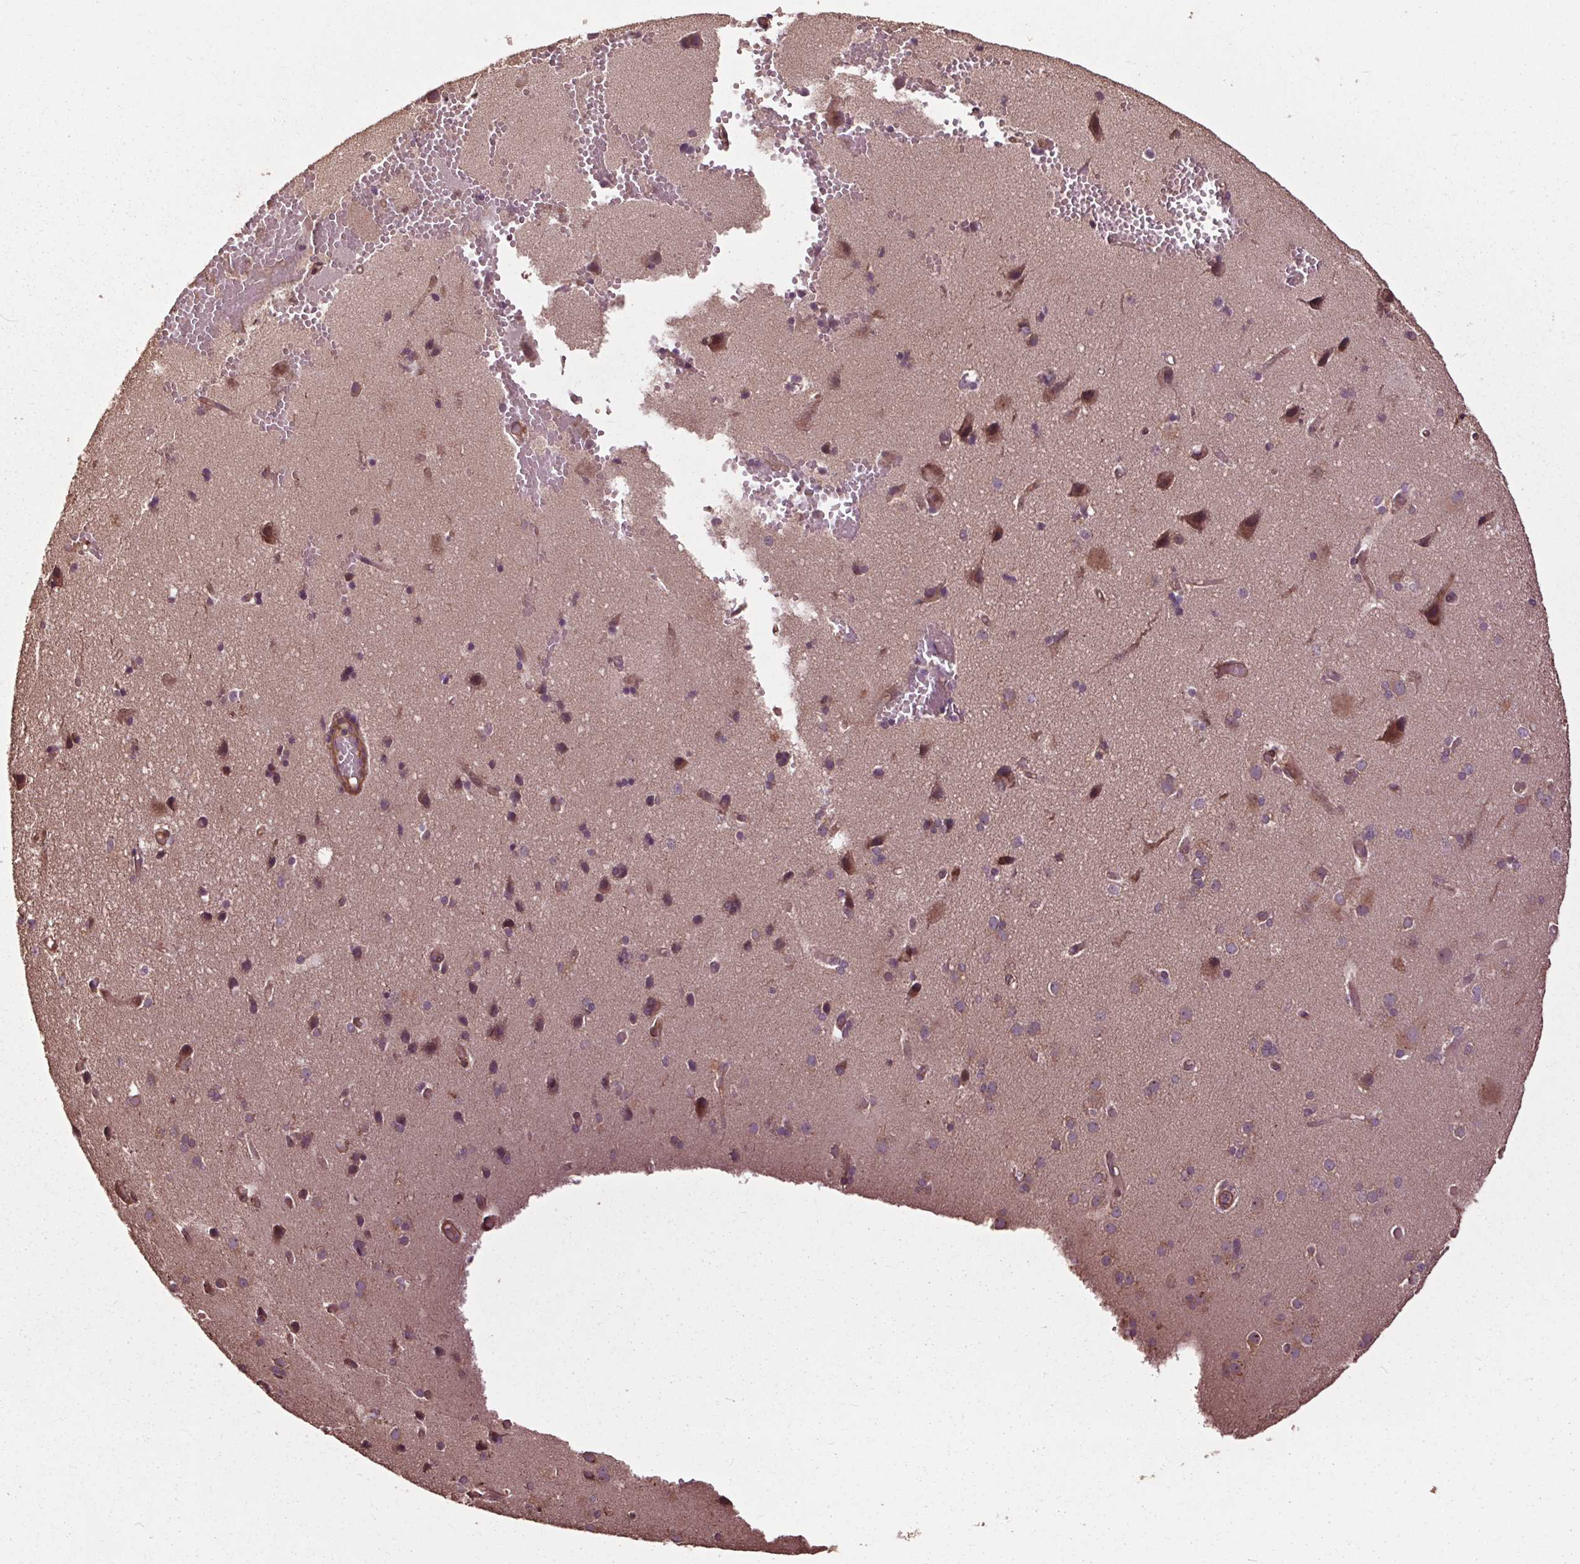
{"staining": {"intensity": "moderate", "quantity": "25%-75%", "location": "cytoplasmic/membranous"}, "tissue": "cerebral cortex", "cell_type": "Endothelial cells", "image_type": "normal", "snomed": [{"axis": "morphology", "description": "Normal tissue, NOS"}, {"axis": "morphology", "description": "Glioma, malignant, High grade"}, {"axis": "topography", "description": "Cerebral cortex"}], "caption": "Endothelial cells reveal moderate cytoplasmic/membranous positivity in approximately 25%-75% of cells in benign cerebral cortex.", "gene": "CEP95", "patient": {"sex": "male", "age": 71}}